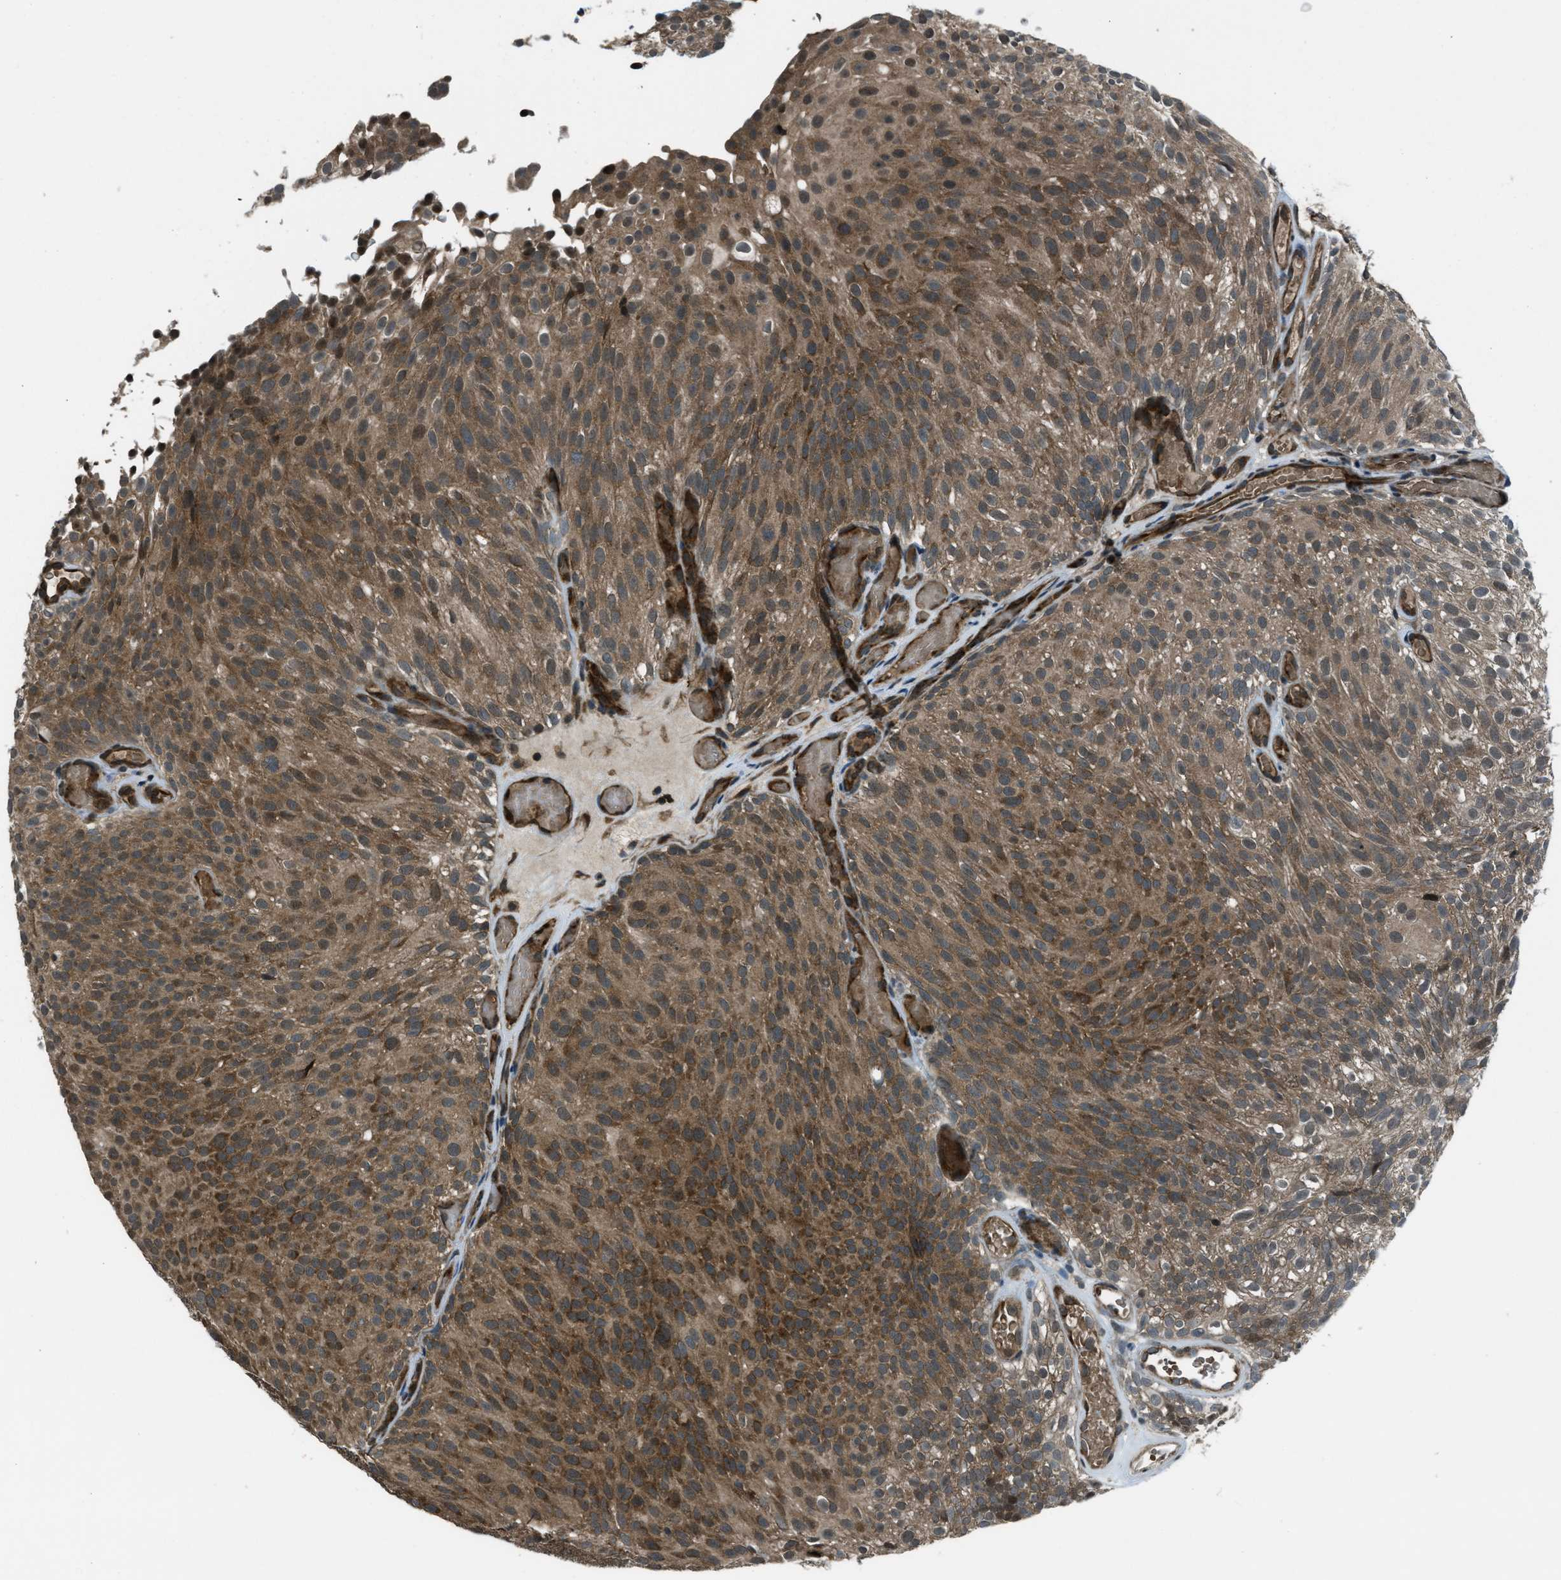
{"staining": {"intensity": "strong", "quantity": "25%-75%", "location": "cytoplasmic/membranous,nuclear"}, "tissue": "urothelial cancer", "cell_type": "Tumor cells", "image_type": "cancer", "snomed": [{"axis": "morphology", "description": "Urothelial carcinoma, Low grade"}, {"axis": "topography", "description": "Urinary bladder"}], "caption": "A brown stain labels strong cytoplasmic/membranous and nuclear positivity of a protein in human urothelial carcinoma (low-grade) tumor cells.", "gene": "ASAP2", "patient": {"sex": "male", "age": 78}}